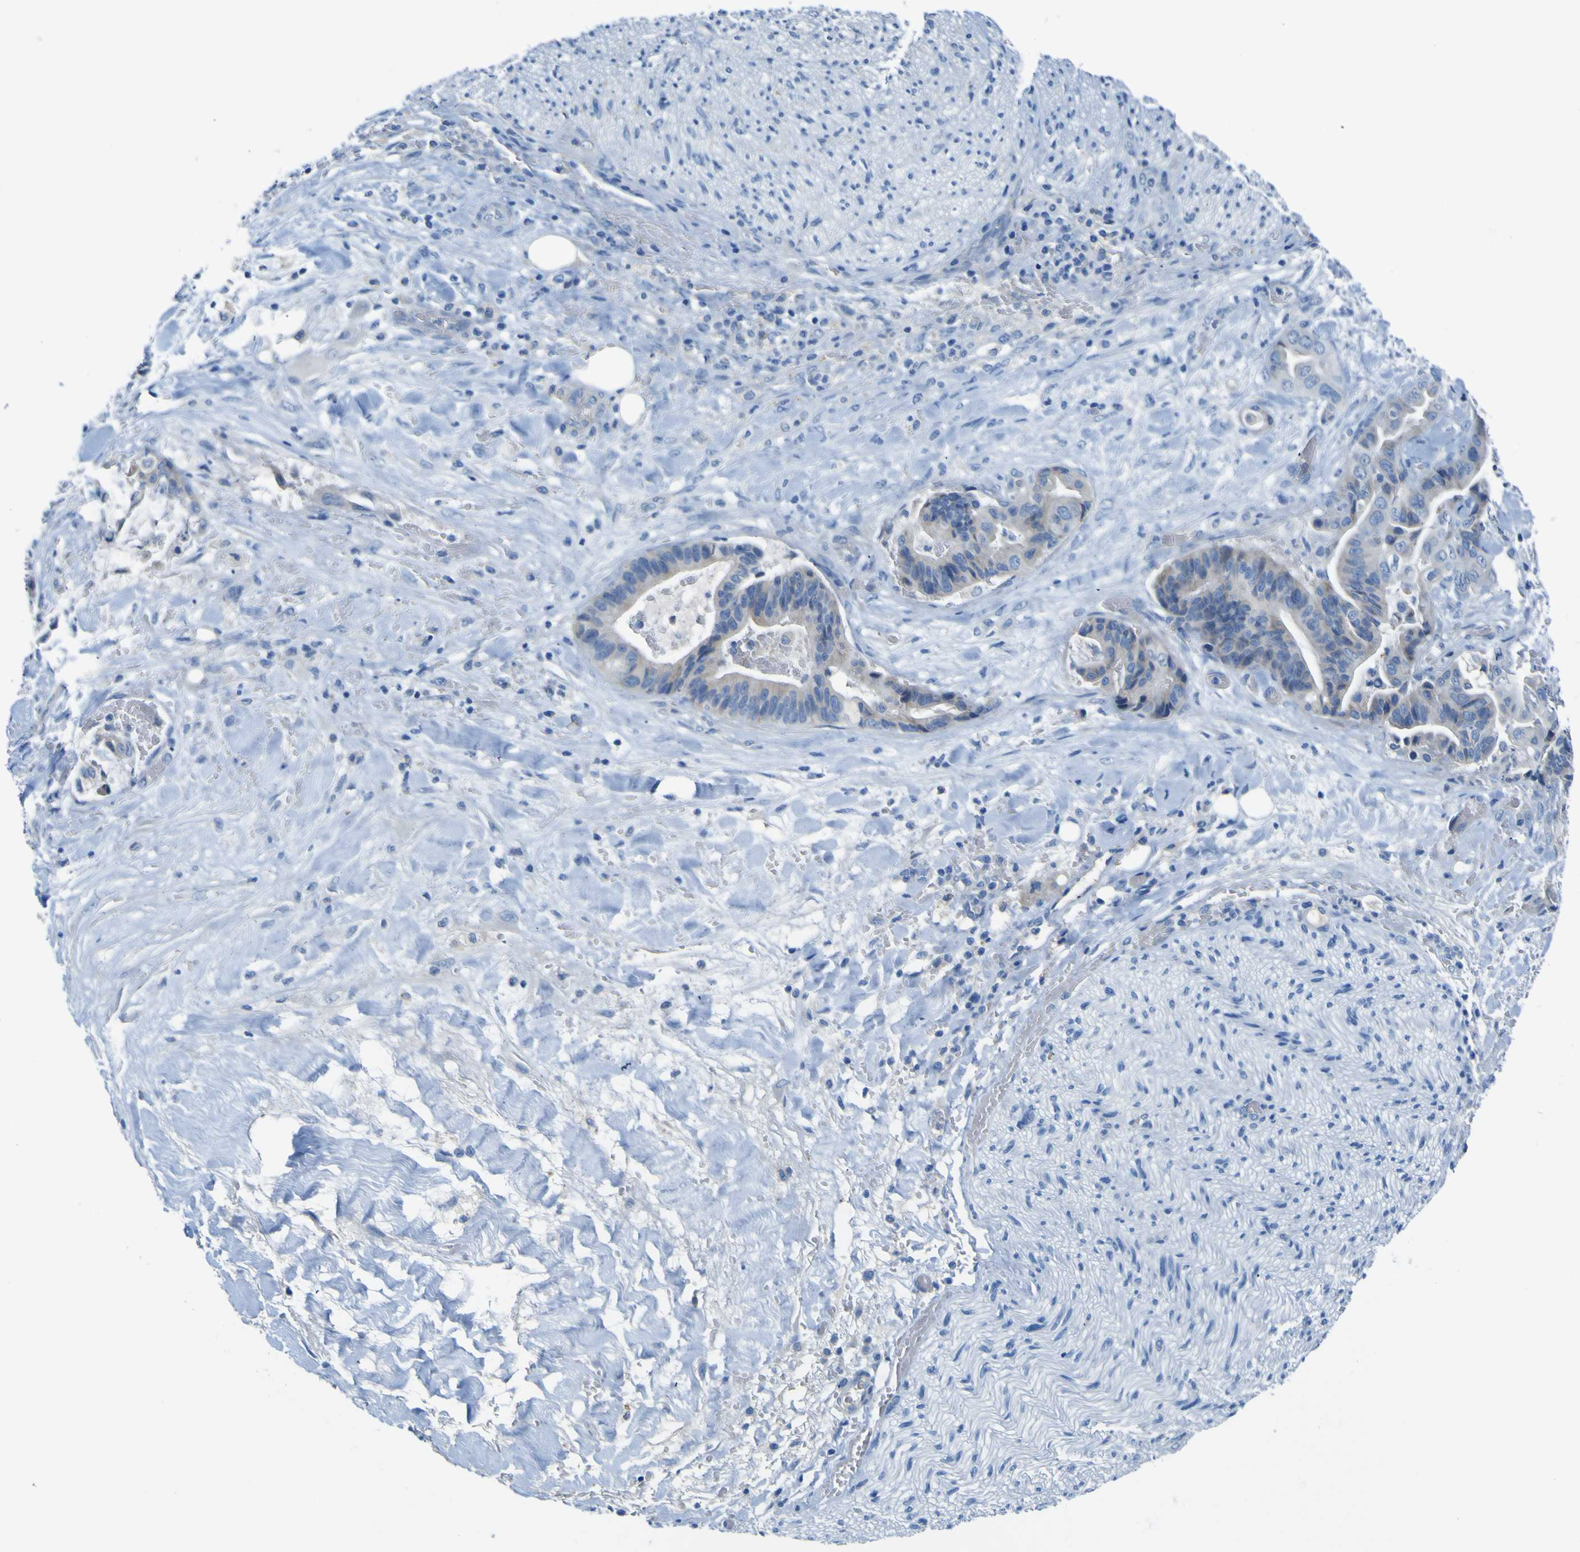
{"staining": {"intensity": "negative", "quantity": "none", "location": "none"}, "tissue": "liver cancer", "cell_type": "Tumor cells", "image_type": "cancer", "snomed": [{"axis": "morphology", "description": "Cholangiocarcinoma"}, {"axis": "topography", "description": "Liver"}], "caption": "Tumor cells are negative for brown protein staining in liver cancer (cholangiocarcinoma).", "gene": "ADGRA2", "patient": {"sex": "female", "age": 61}}